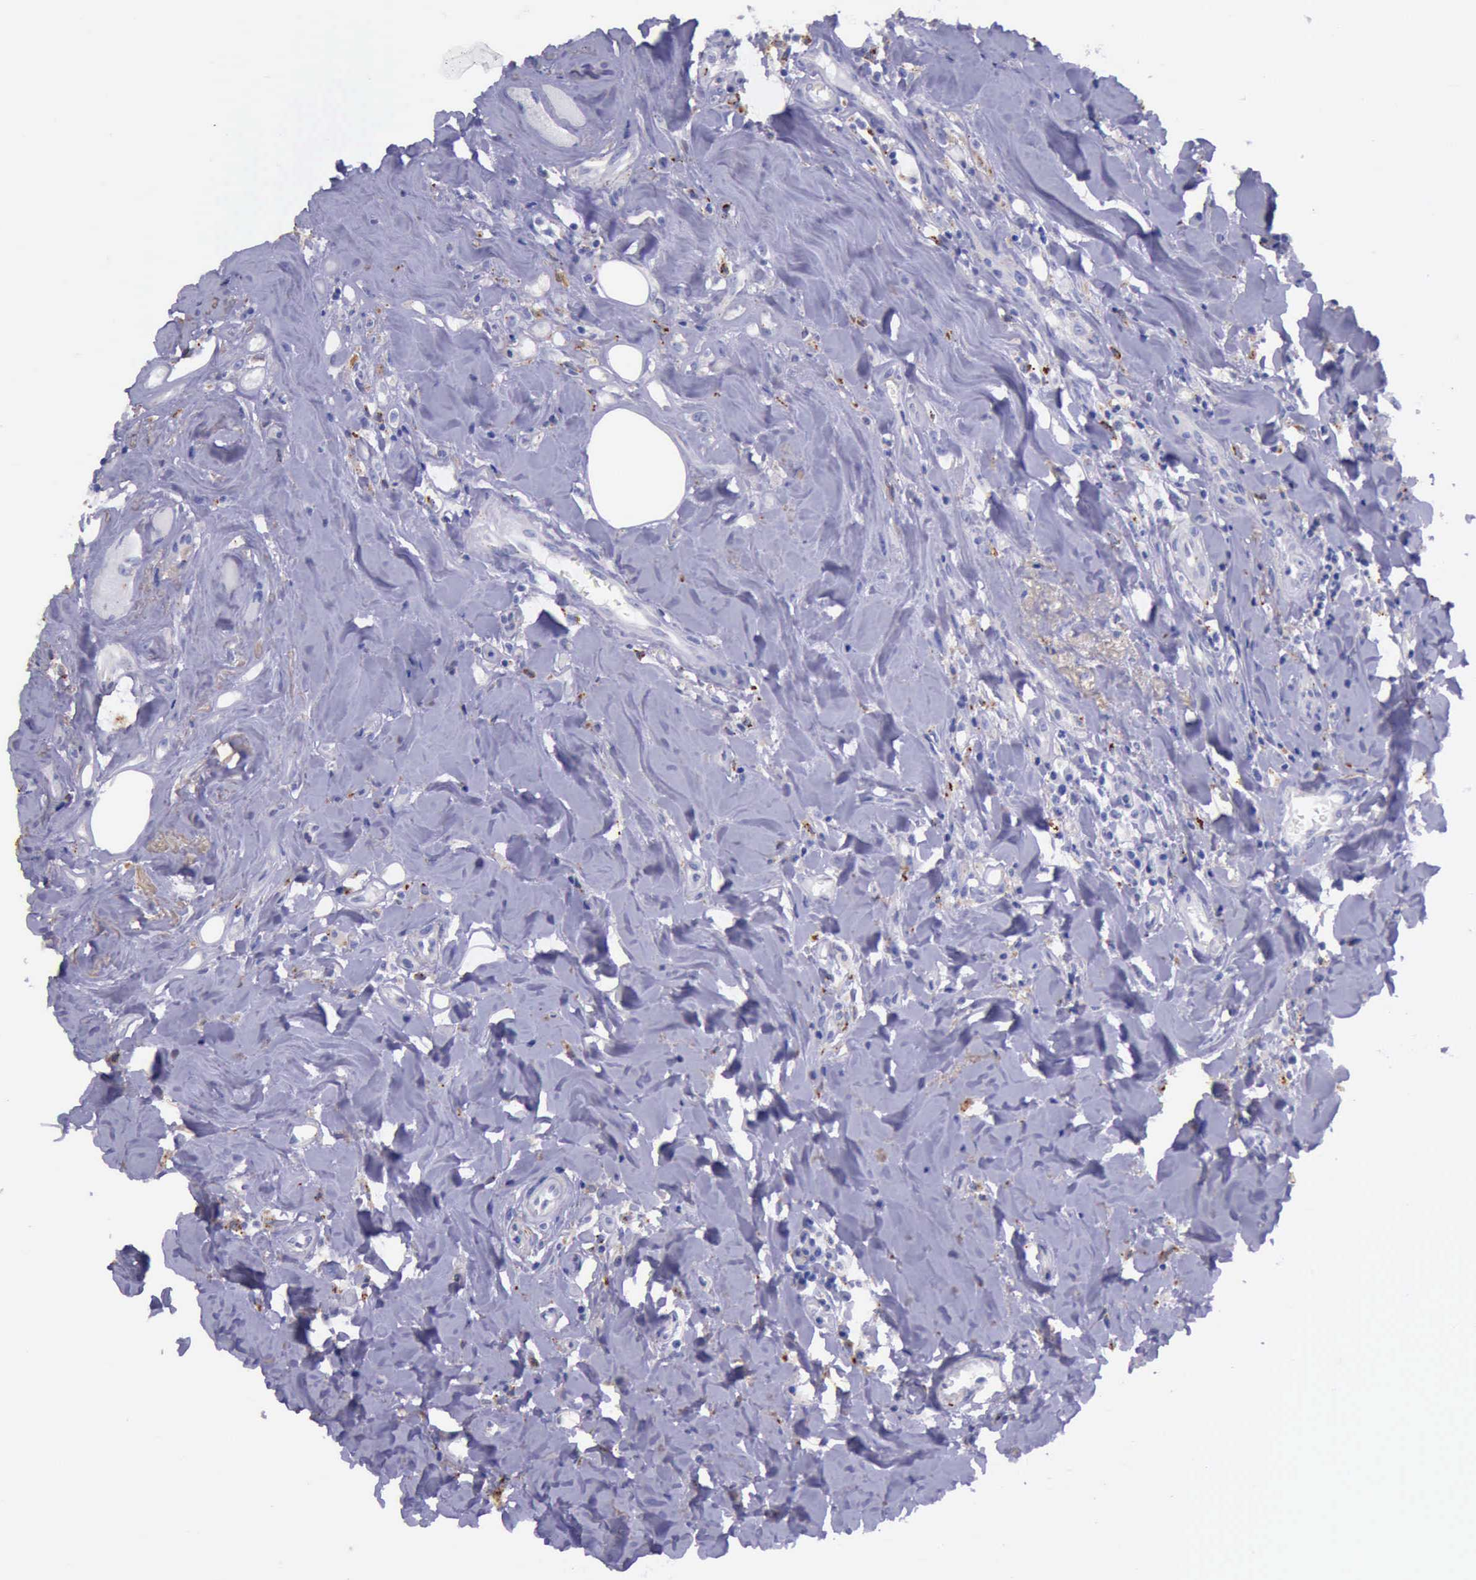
{"staining": {"intensity": "negative", "quantity": "none", "location": "none"}, "tissue": "head and neck cancer", "cell_type": "Tumor cells", "image_type": "cancer", "snomed": [{"axis": "morphology", "description": "Squamous cell carcinoma, NOS"}, {"axis": "topography", "description": "Oral tissue"}, {"axis": "topography", "description": "Head-Neck"}], "caption": "The IHC photomicrograph has no significant staining in tumor cells of head and neck cancer tissue.", "gene": "GLA", "patient": {"sex": "female", "age": 82}}